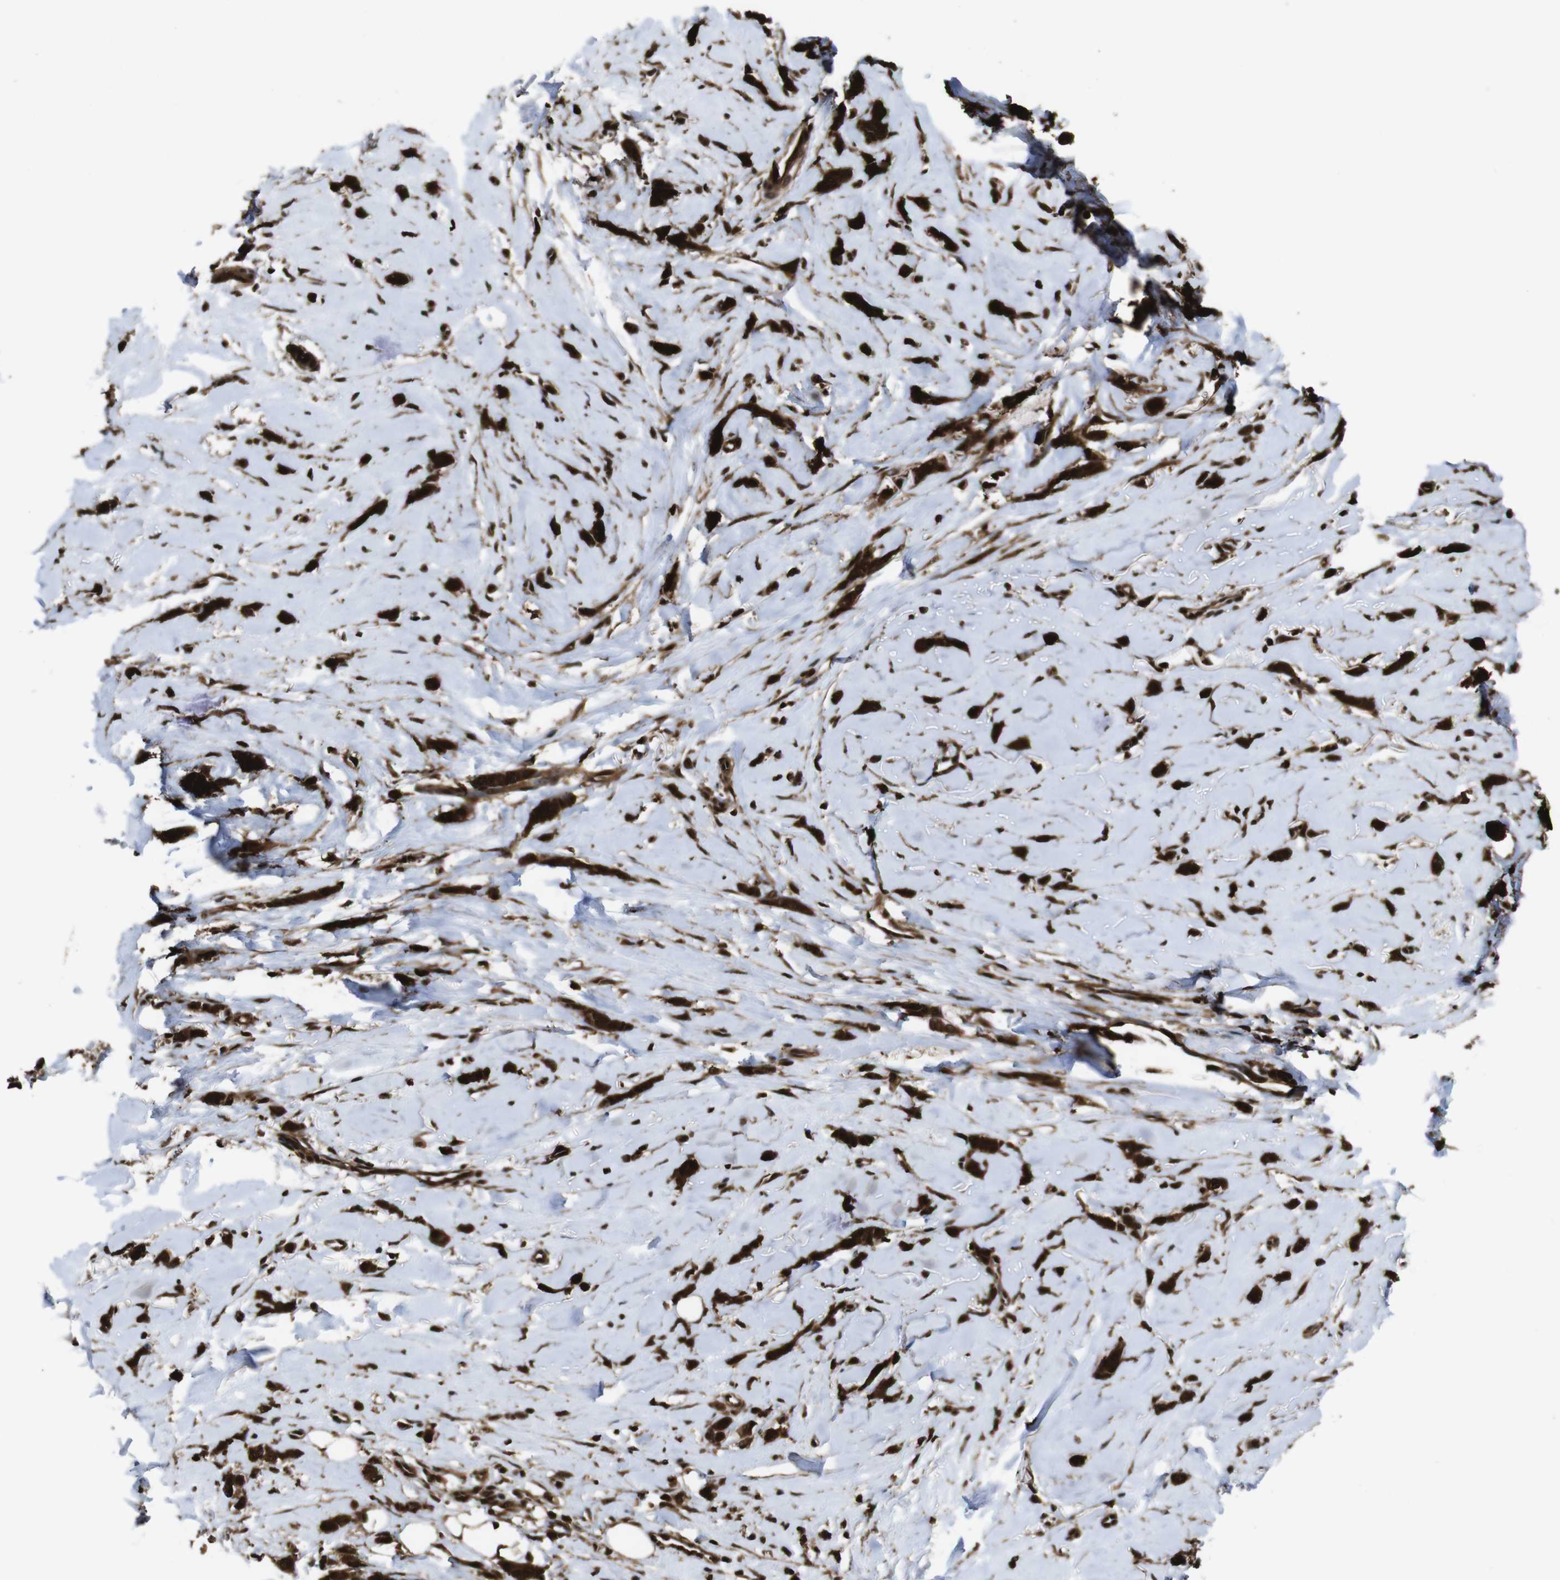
{"staining": {"intensity": "strong", "quantity": ">75%", "location": "cytoplasmic/membranous,nuclear"}, "tissue": "breast cancer", "cell_type": "Tumor cells", "image_type": "cancer", "snomed": [{"axis": "morphology", "description": "Lobular carcinoma"}, {"axis": "topography", "description": "Skin"}, {"axis": "topography", "description": "Breast"}], "caption": "This micrograph shows breast lobular carcinoma stained with immunohistochemistry (IHC) to label a protein in brown. The cytoplasmic/membranous and nuclear of tumor cells show strong positivity for the protein. Nuclei are counter-stained blue.", "gene": "VCP", "patient": {"sex": "female", "age": 46}}